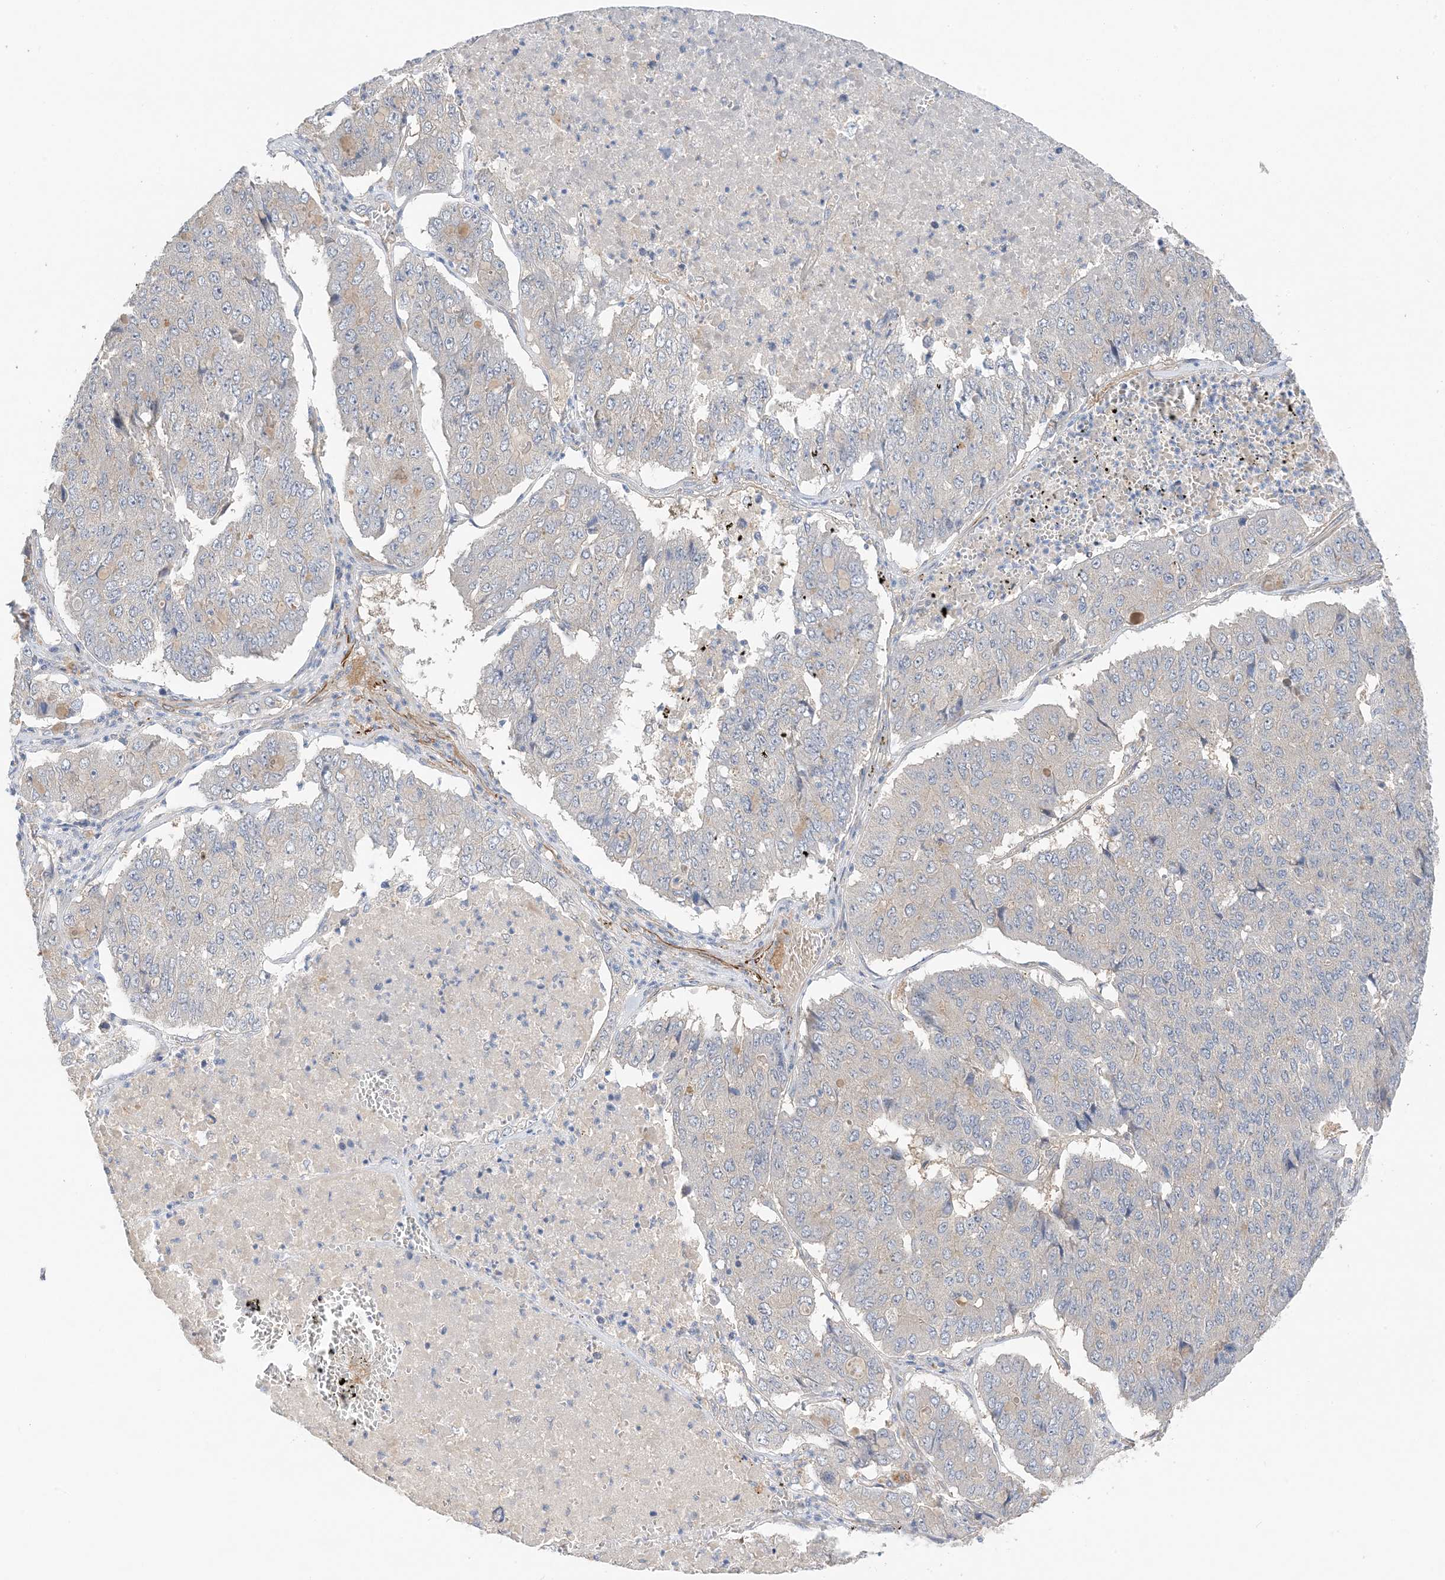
{"staining": {"intensity": "negative", "quantity": "none", "location": "none"}, "tissue": "pancreatic cancer", "cell_type": "Tumor cells", "image_type": "cancer", "snomed": [{"axis": "morphology", "description": "Adenocarcinoma, NOS"}, {"axis": "topography", "description": "Pancreas"}], "caption": "High power microscopy photomicrograph of an IHC histopathology image of pancreatic cancer, revealing no significant expression in tumor cells. Nuclei are stained in blue.", "gene": "KIFBP", "patient": {"sex": "male", "age": 50}}